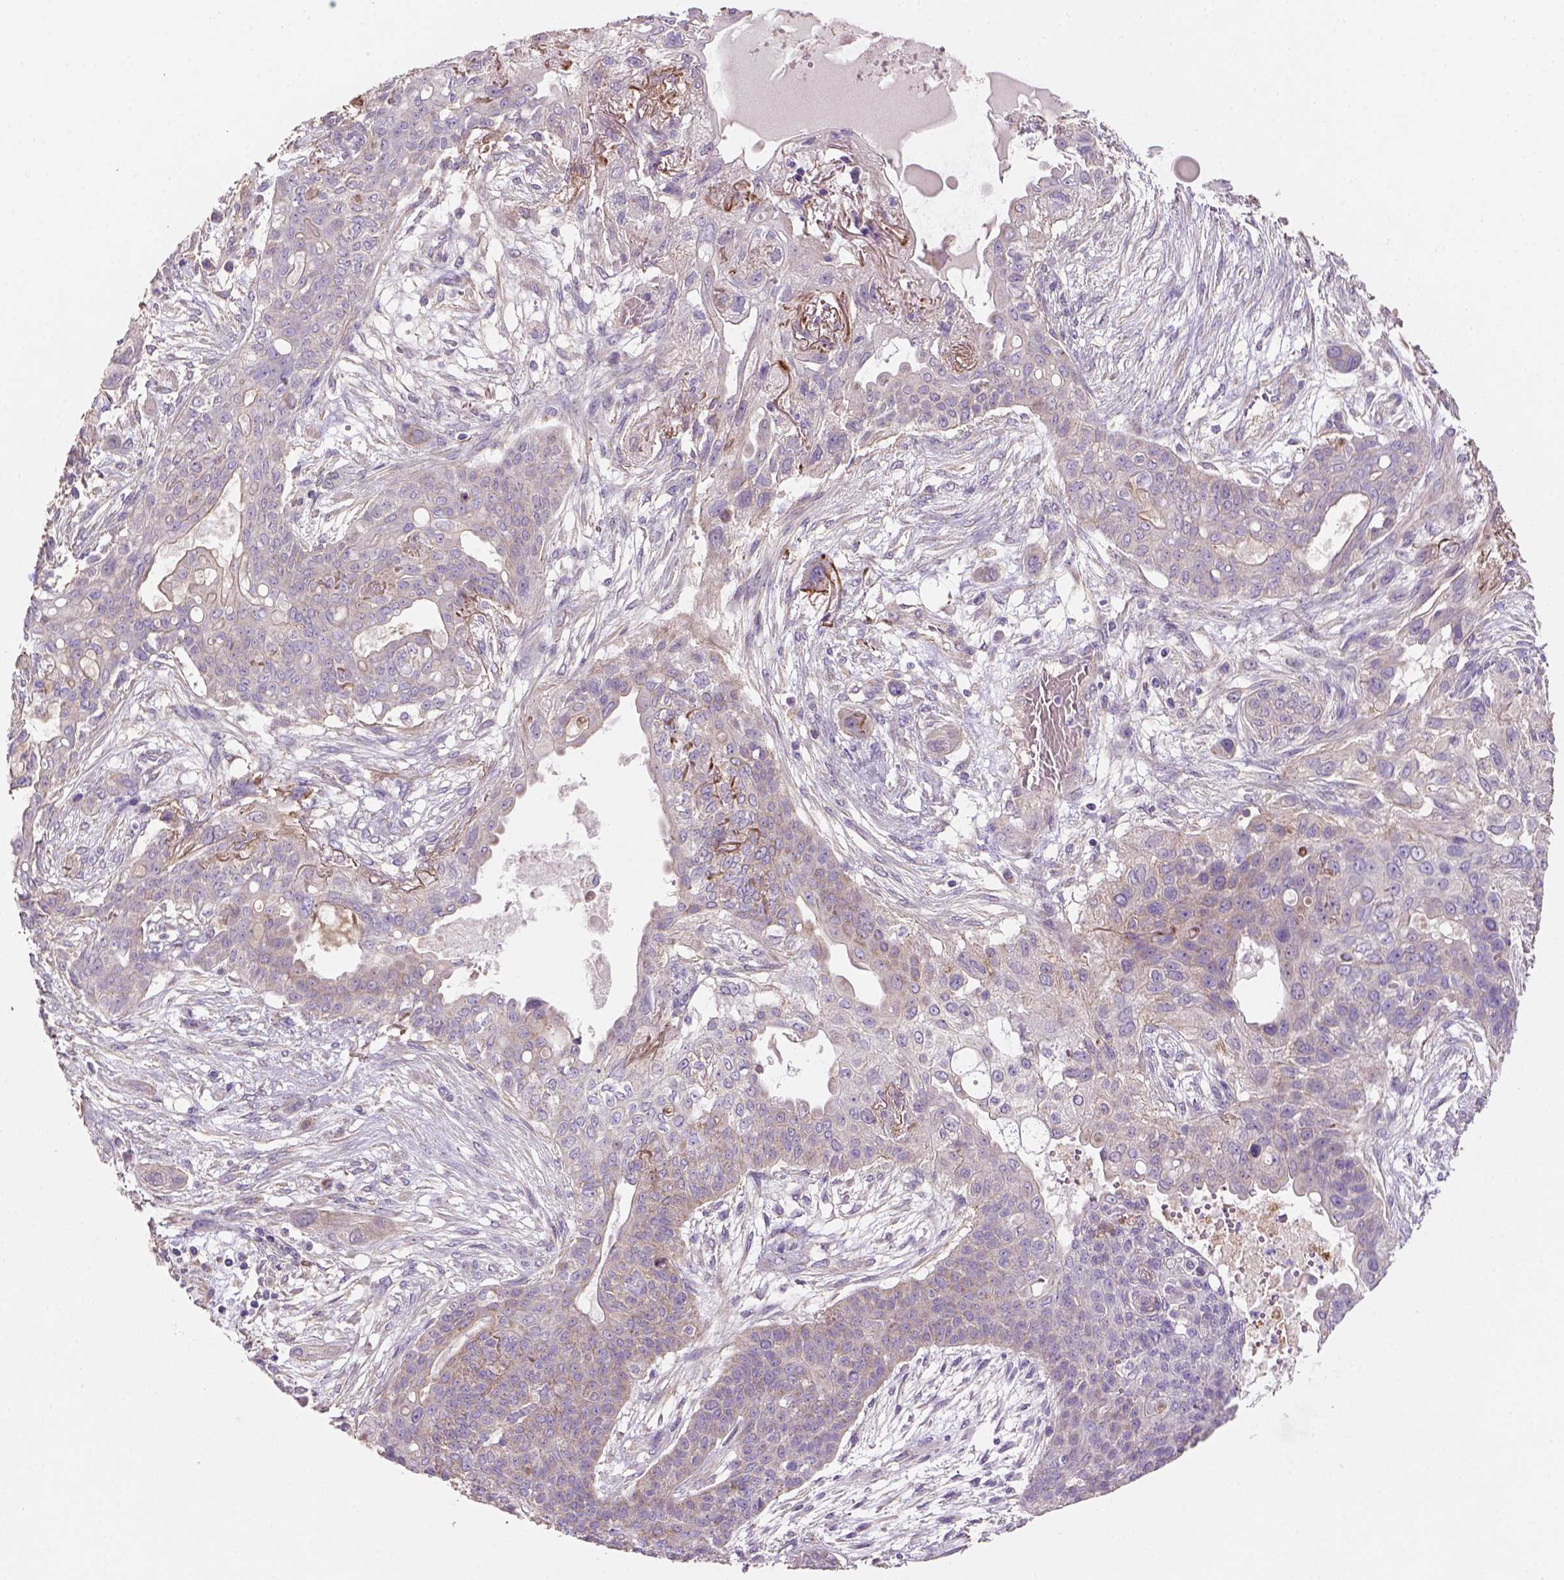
{"staining": {"intensity": "negative", "quantity": "none", "location": "none"}, "tissue": "lung cancer", "cell_type": "Tumor cells", "image_type": "cancer", "snomed": [{"axis": "morphology", "description": "Squamous cell carcinoma, NOS"}, {"axis": "topography", "description": "Lung"}], "caption": "The photomicrograph demonstrates no staining of tumor cells in lung cancer.", "gene": "HTRA1", "patient": {"sex": "female", "age": 70}}